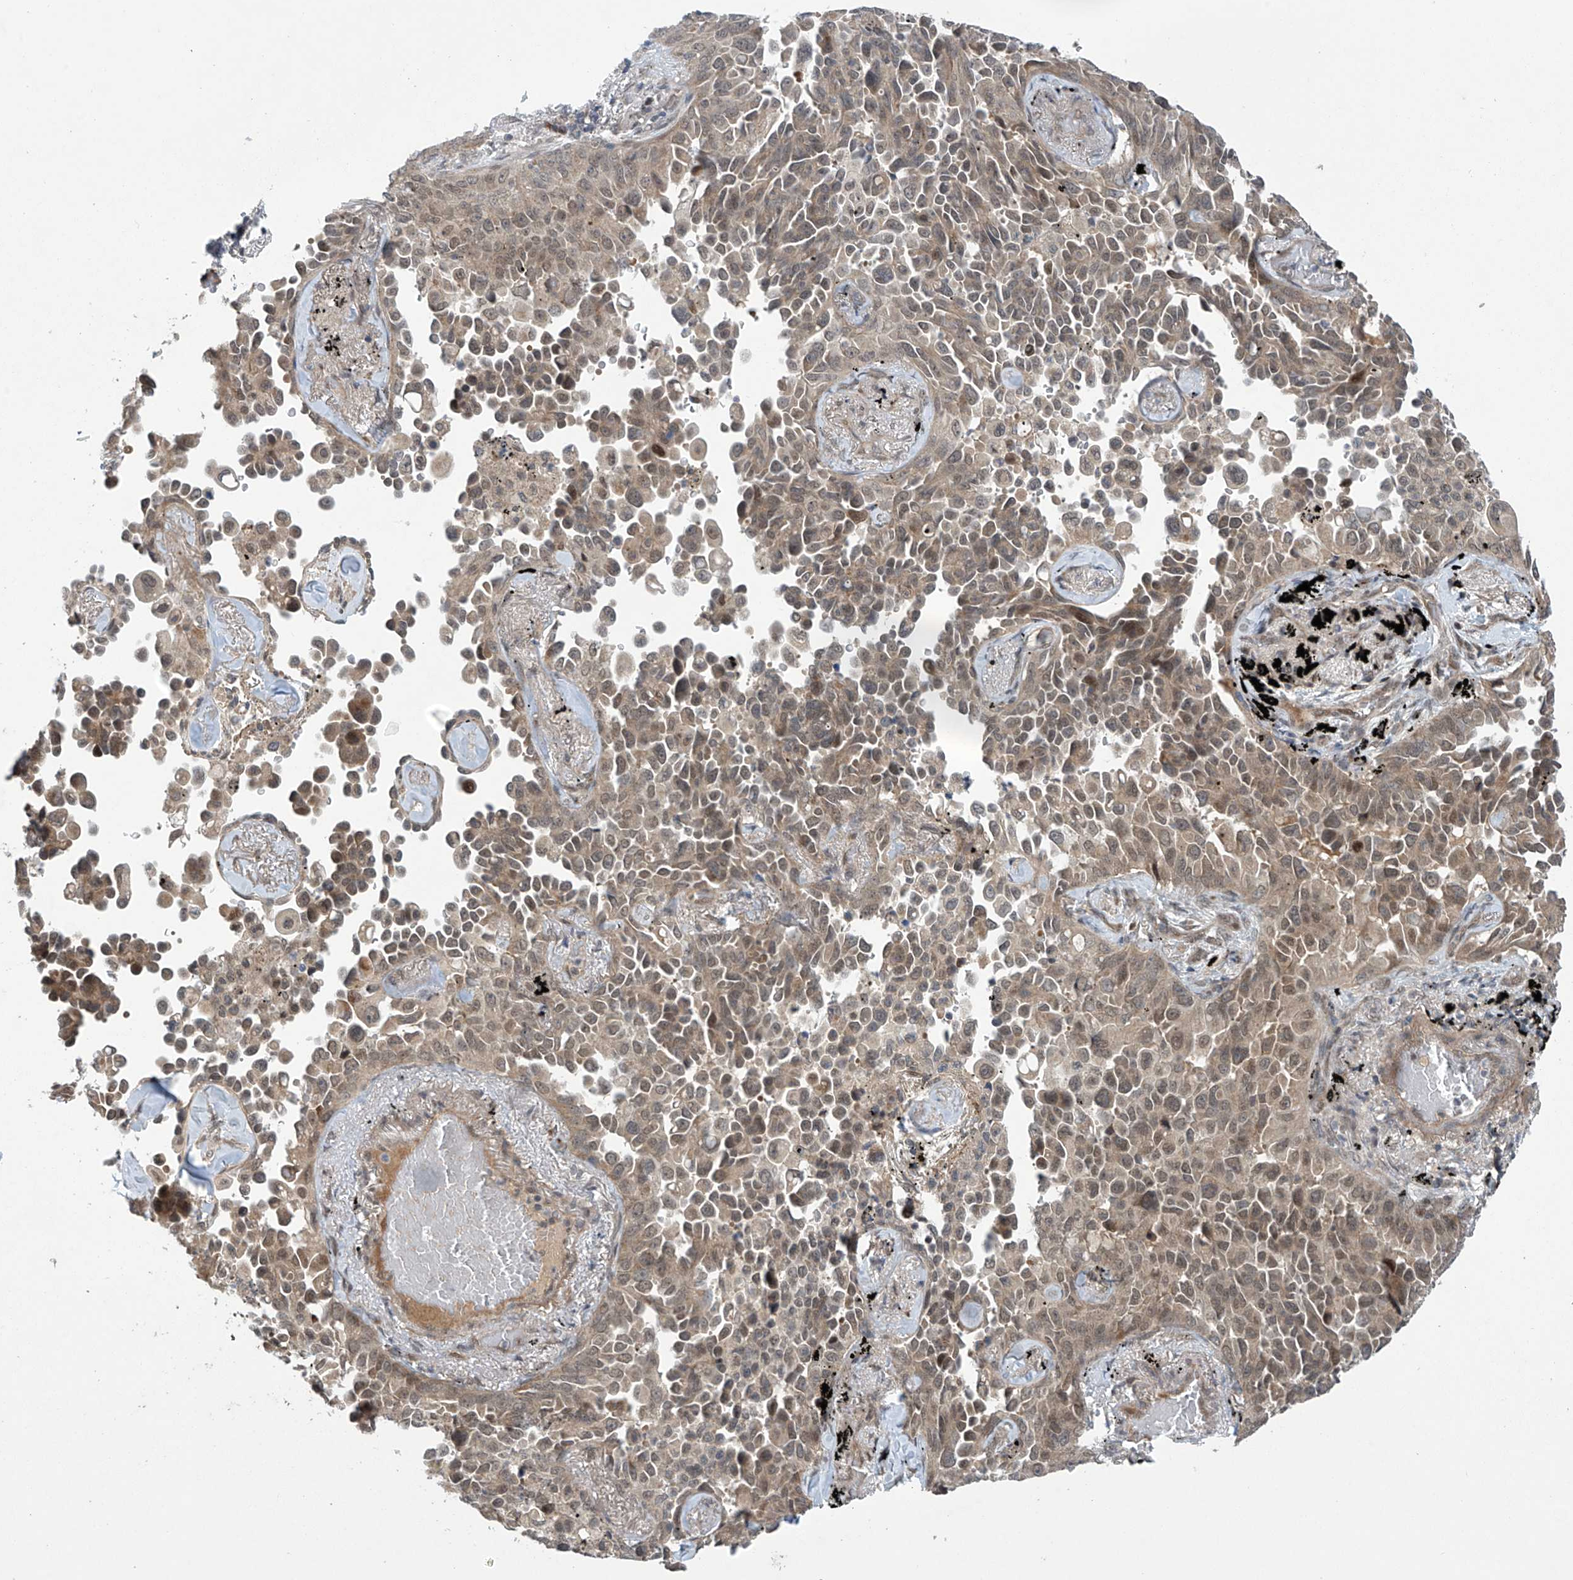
{"staining": {"intensity": "weak", "quantity": ">75%", "location": "cytoplasmic/membranous,nuclear"}, "tissue": "lung cancer", "cell_type": "Tumor cells", "image_type": "cancer", "snomed": [{"axis": "morphology", "description": "Adenocarcinoma, NOS"}, {"axis": "topography", "description": "Lung"}], "caption": "High-magnification brightfield microscopy of adenocarcinoma (lung) stained with DAB (3,3'-diaminobenzidine) (brown) and counterstained with hematoxylin (blue). tumor cells exhibit weak cytoplasmic/membranous and nuclear positivity is present in approximately>75% of cells.", "gene": "ABHD13", "patient": {"sex": "female", "age": 67}}